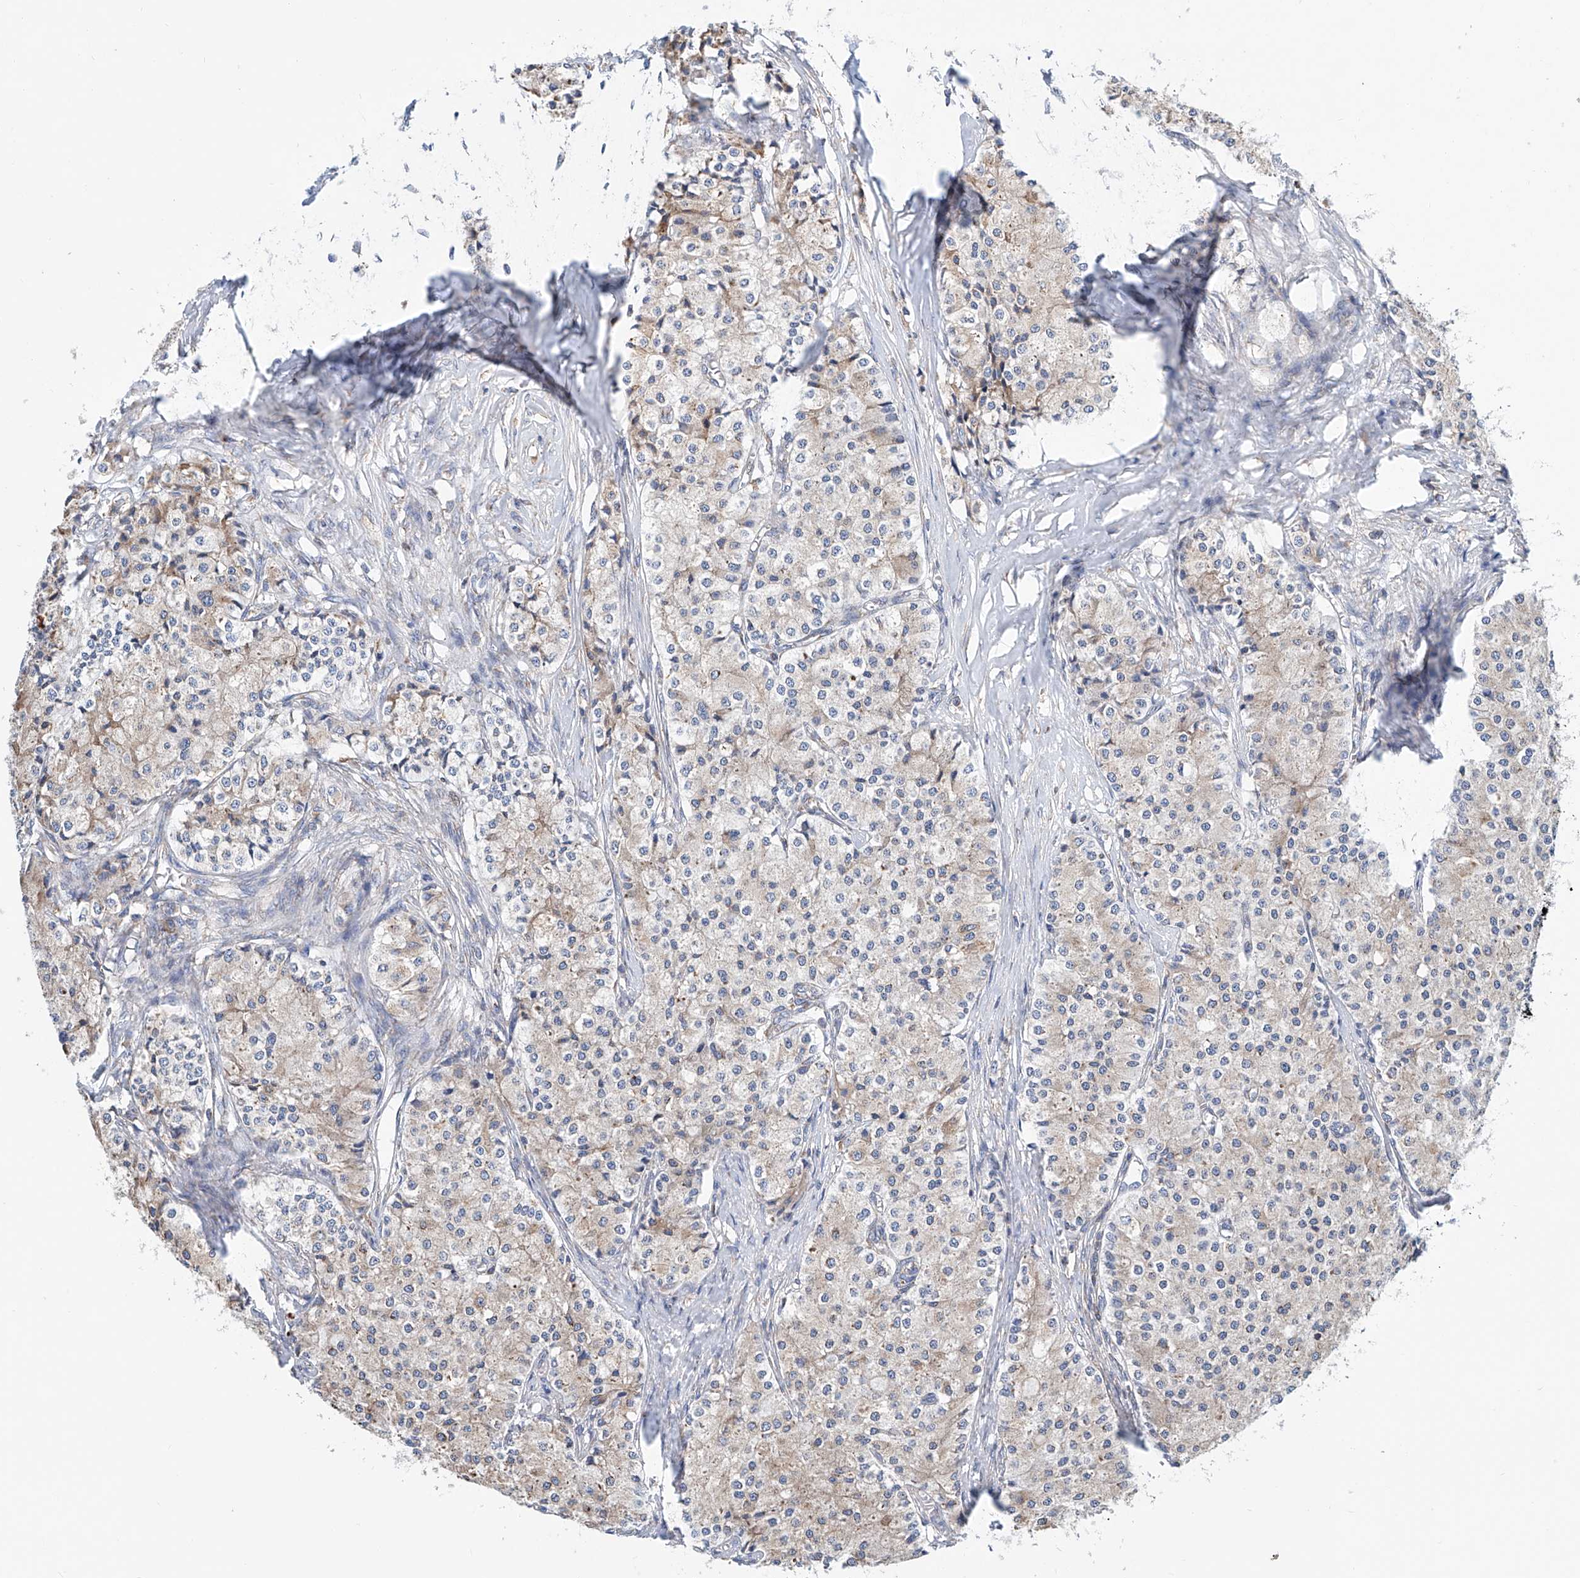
{"staining": {"intensity": "weak", "quantity": "<25%", "location": "cytoplasmic/membranous"}, "tissue": "carcinoid", "cell_type": "Tumor cells", "image_type": "cancer", "snomed": [{"axis": "morphology", "description": "Carcinoid, malignant, NOS"}, {"axis": "topography", "description": "Colon"}], "caption": "A photomicrograph of human carcinoid is negative for staining in tumor cells. (DAB (3,3'-diaminobenzidine) IHC visualized using brightfield microscopy, high magnification).", "gene": "MAD2L1", "patient": {"sex": "female", "age": 52}}